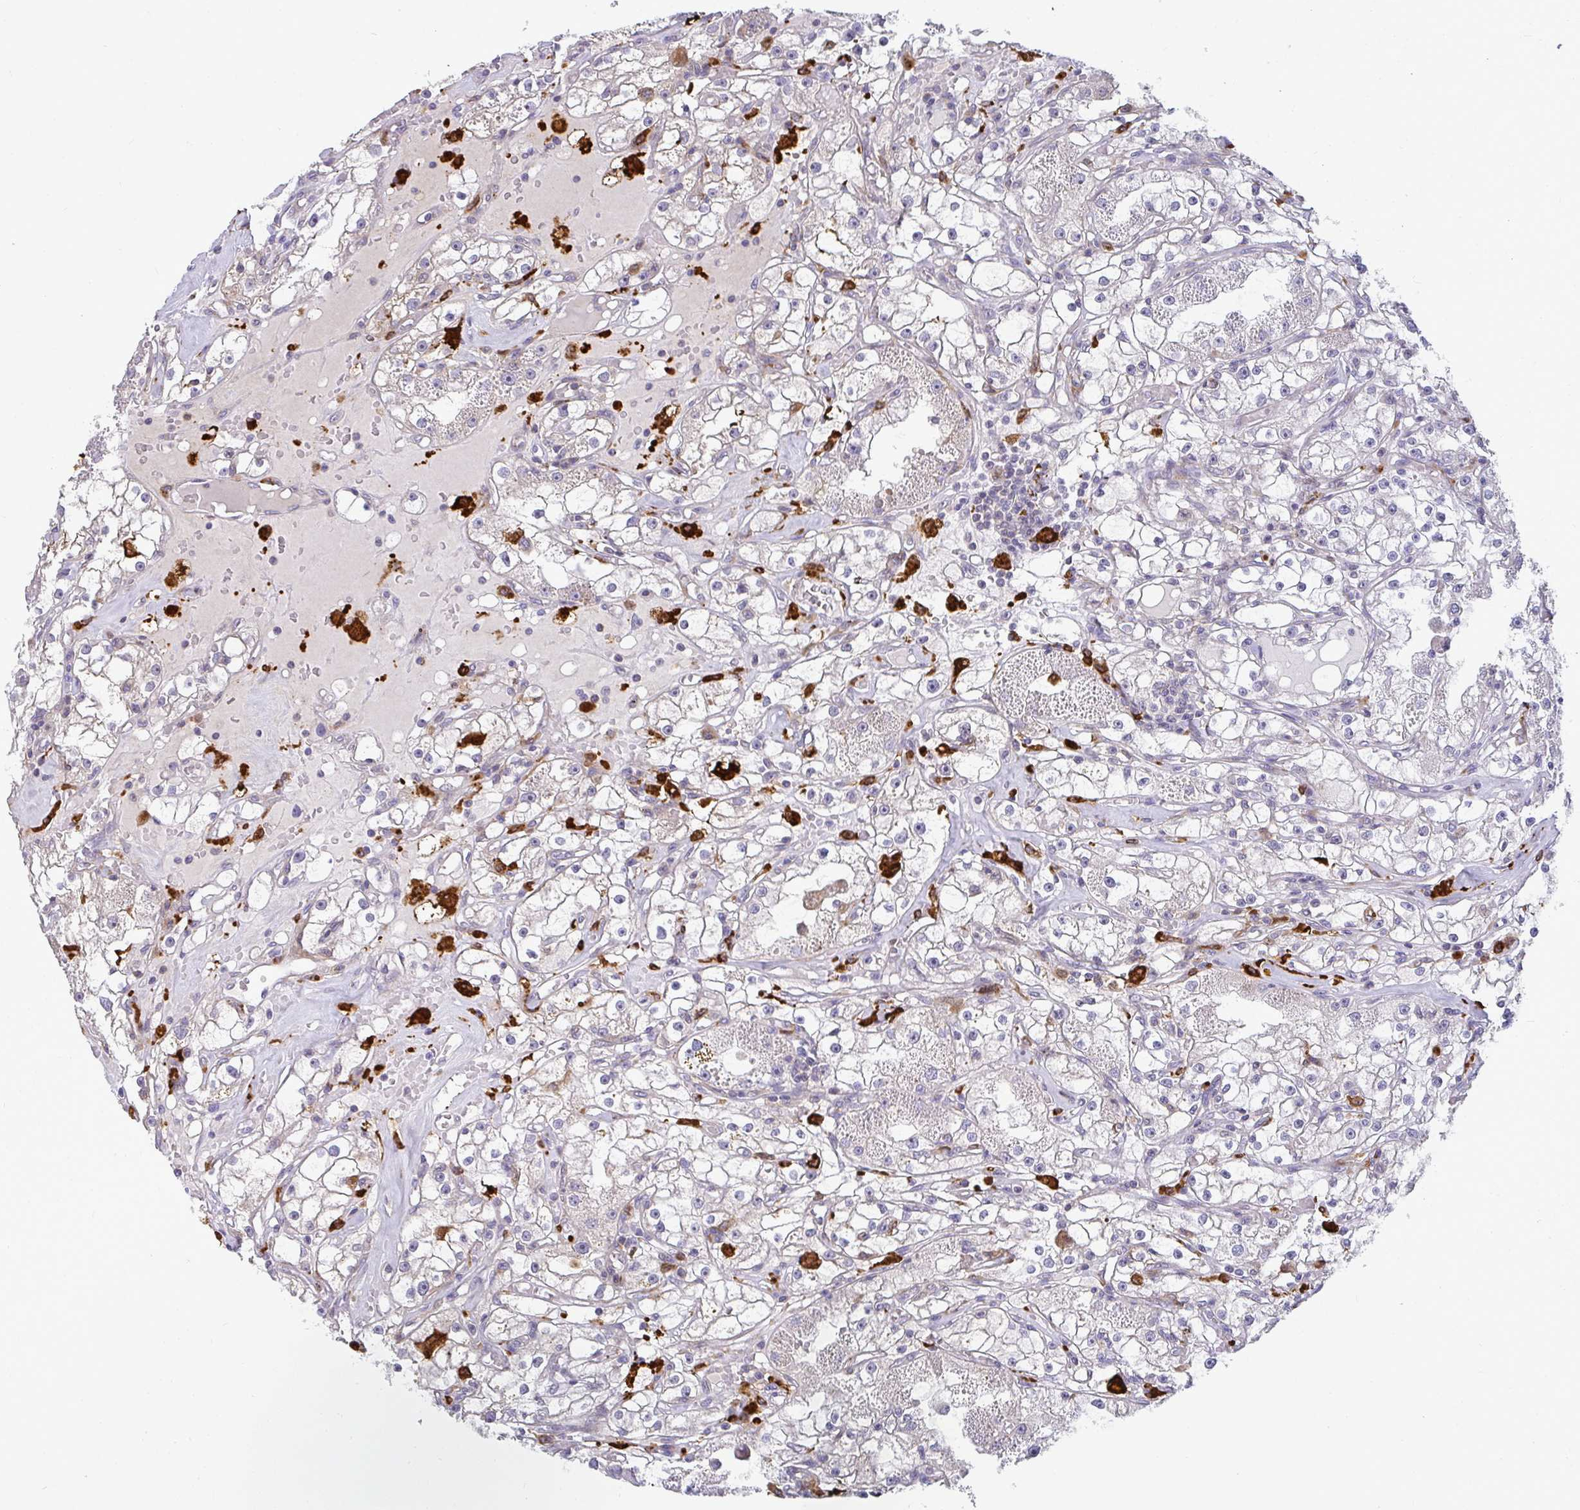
{"staining": {"intensity": "weak", "quantity": "<25%", "location": "cytoplasmic/membranous"}, "tissue": "renal cancer", "cell_type": "Tumor cells", "image_type": "cancer", "snomed": [{"axis": "morphology", "description": "Adenocarcinoma, NOS"}, {"axis": "topography", "description": "Kidney"}], "caption": "IHC of human adenocarcinoma (renal) exhibits no staining in tumor cells. (Stains: DAB (3,3'-diaminobenzidine) immunohistochemistry (IHC) with hematoxylin counter stain, Microscopy: brightfield microscopy at high magnification).", "gene": "SRRM4", "patient": {"sex": "male", "age": 56}}